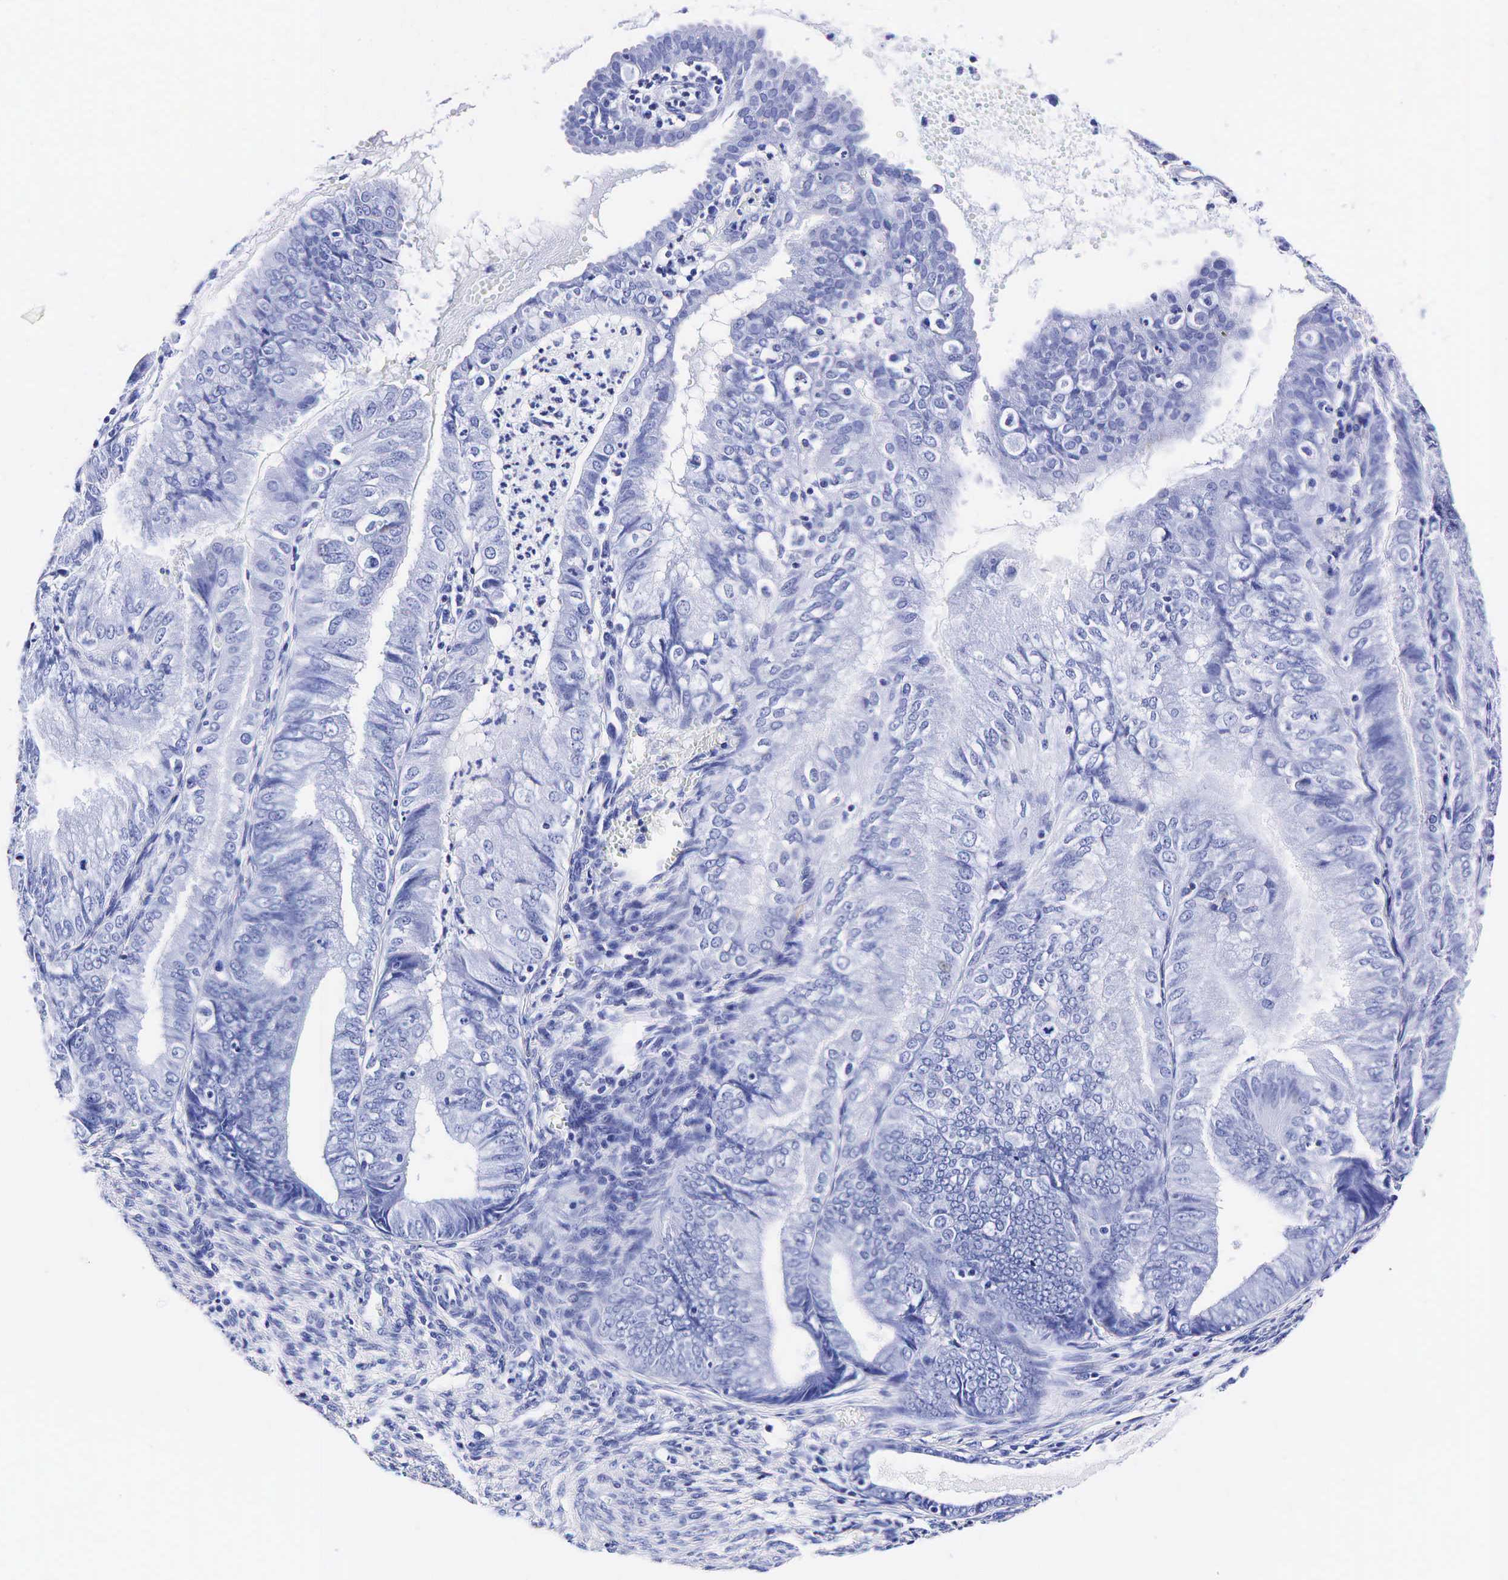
{"staining": {"intensity": "negative", "quantity": "none", "location": "none"}, "tissue": "endometrial cancer", "cell_type": "Tumor cells", "image_type": "cancer", "snomed": [{"axis": "morphology", "description": "Adenocarcinoma, NOS"}, {"axis": "topography", "description": "Endometrium"}], "caption": "Tumor cells show no significant positivity in endometrial cancer (adenocarcinoma).", "gene": "KLK3", "patient": {"sex": "female", "age": 66}}